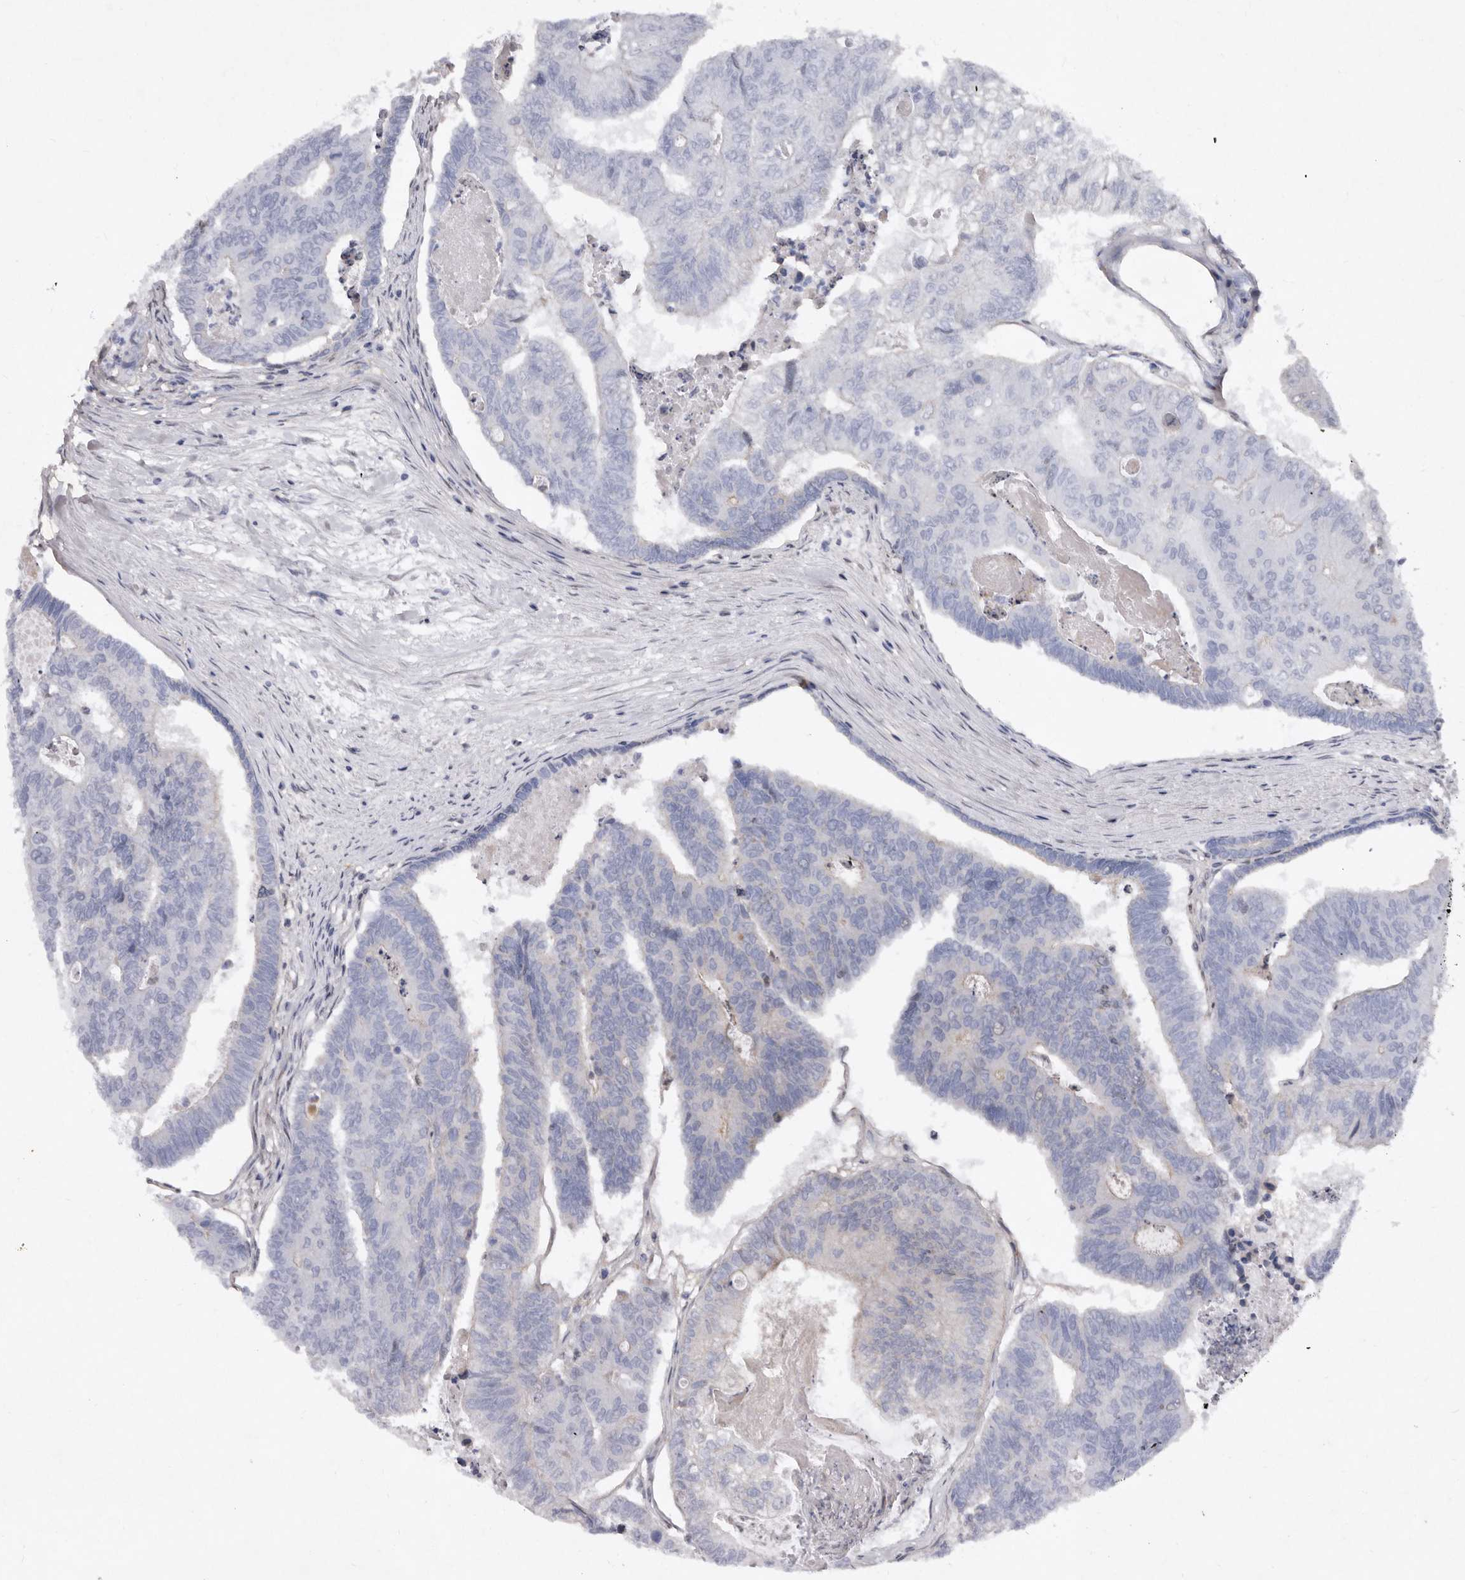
{"staining": {"intensity": "negative", "quantity": "none", "location": "none"}, "tissue": "colorectal cancer", "cell_type": "Tumor cells", "image_type": "cancer", "snomed": [{"axis": "morphology", "description": "Adenocarcinoma, NOS"}, {"axis": "topography", "description": "Colon"}], "caption": "IHC photomicrograph of neoplastic tissue: human colorectal cancer (adenocarcinoma) stained with DAB (3,3'-diaminobenzidine) displays no significant protein positivity in tumor cells.", "gene": "ABL1", "patient": {"sex": "female", "age": 67}}